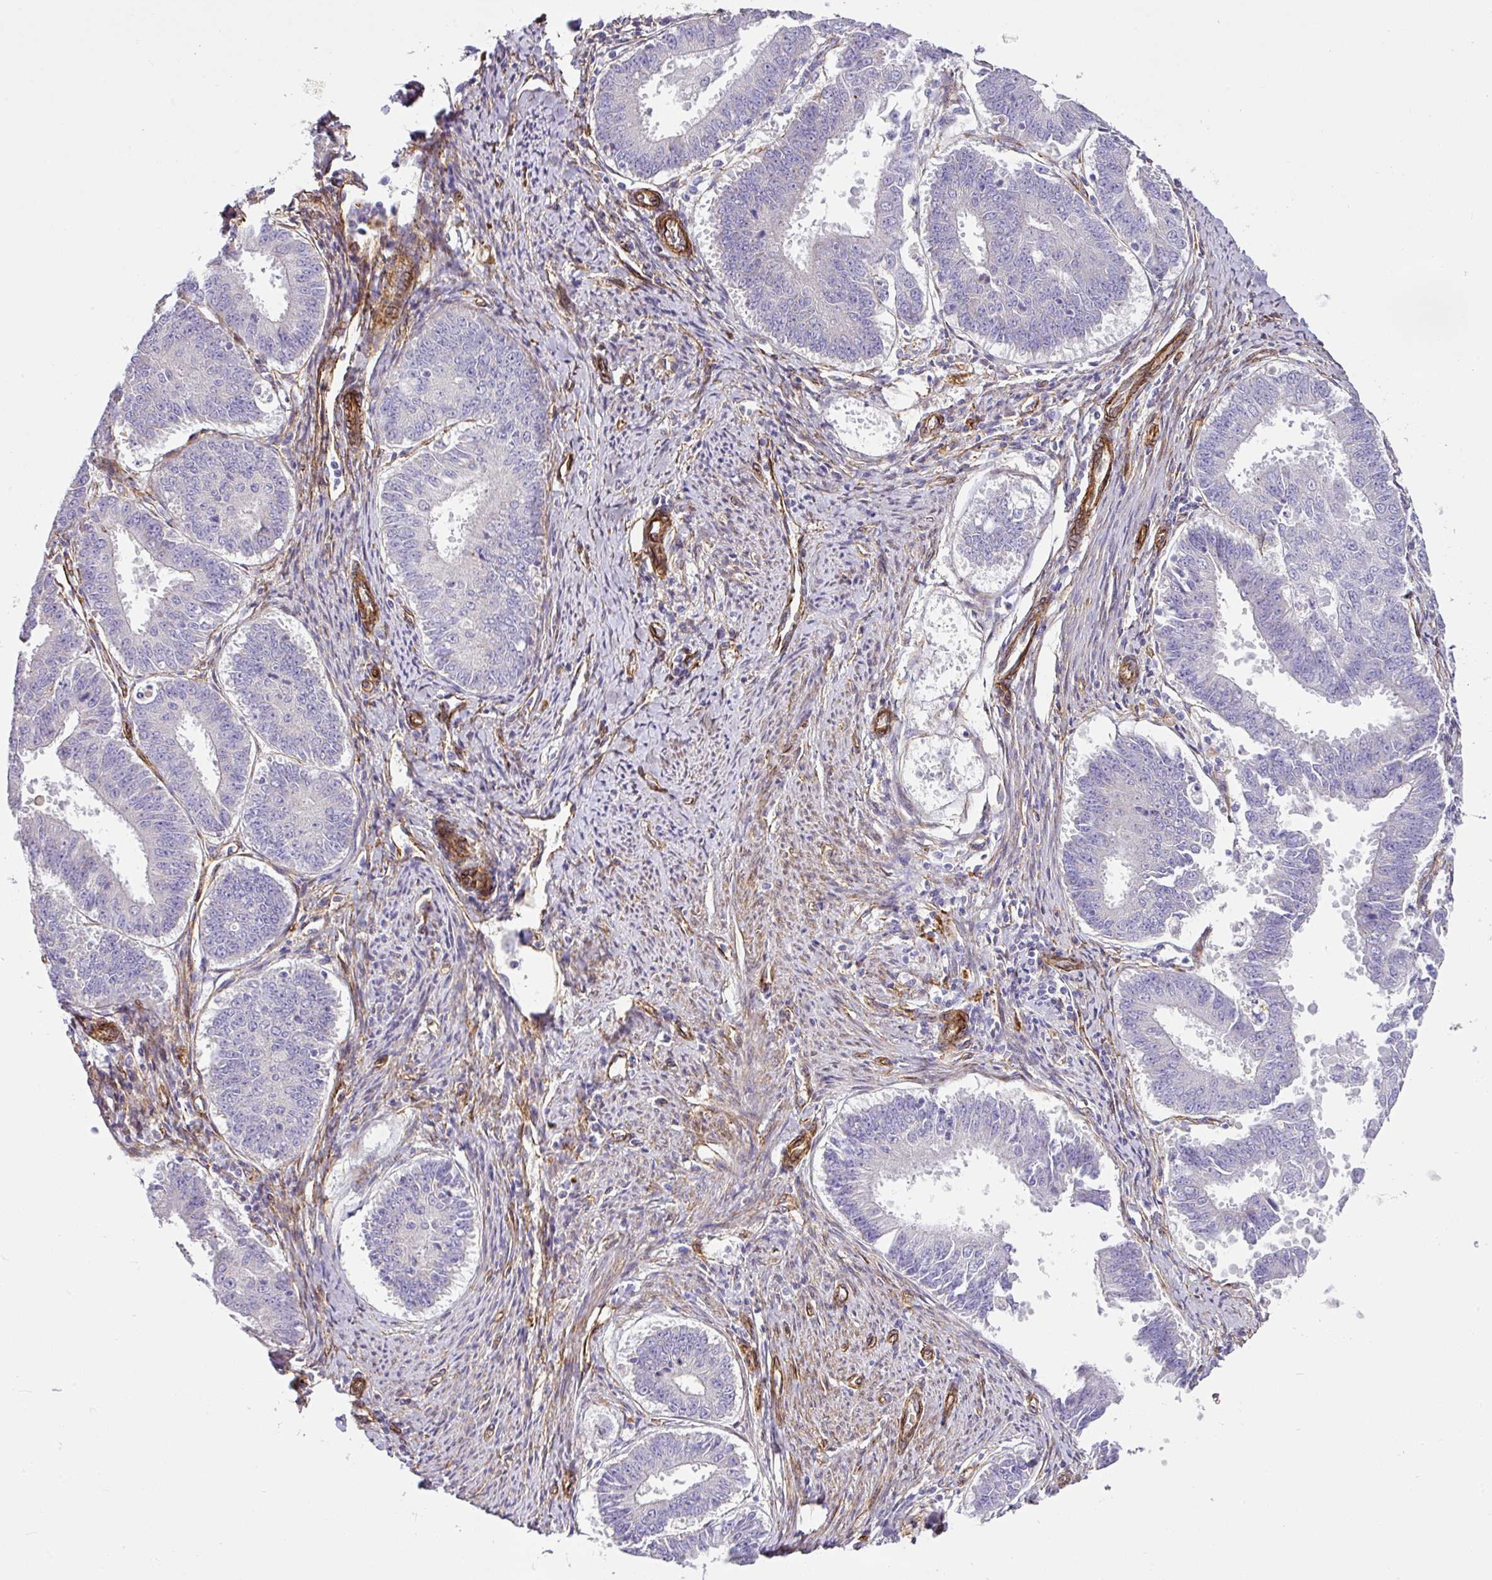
{"staining": {"intensity": "negative", "quantity": "none", "location": "none"}, "tissue": "endometrial cancer", "cell_type": "Tumor cells", "image_type": "cancer", "snomed": [{"axis": "morphology", "description": "Adenocarcinoma, NOS"}, {"axis": "topography", "description": "Endometrium"}], "caption": "Immunohistochemistry of endometrial cancer displays no positivity in tumor cells. Brightfield microscopy of immunohistochemistry (IHC) stained with DAB (brown) and hematoxylin (blue), captured at high magnification.", "gene": "SLC25A17", "patient": {"sex": "female", "age": 73}}